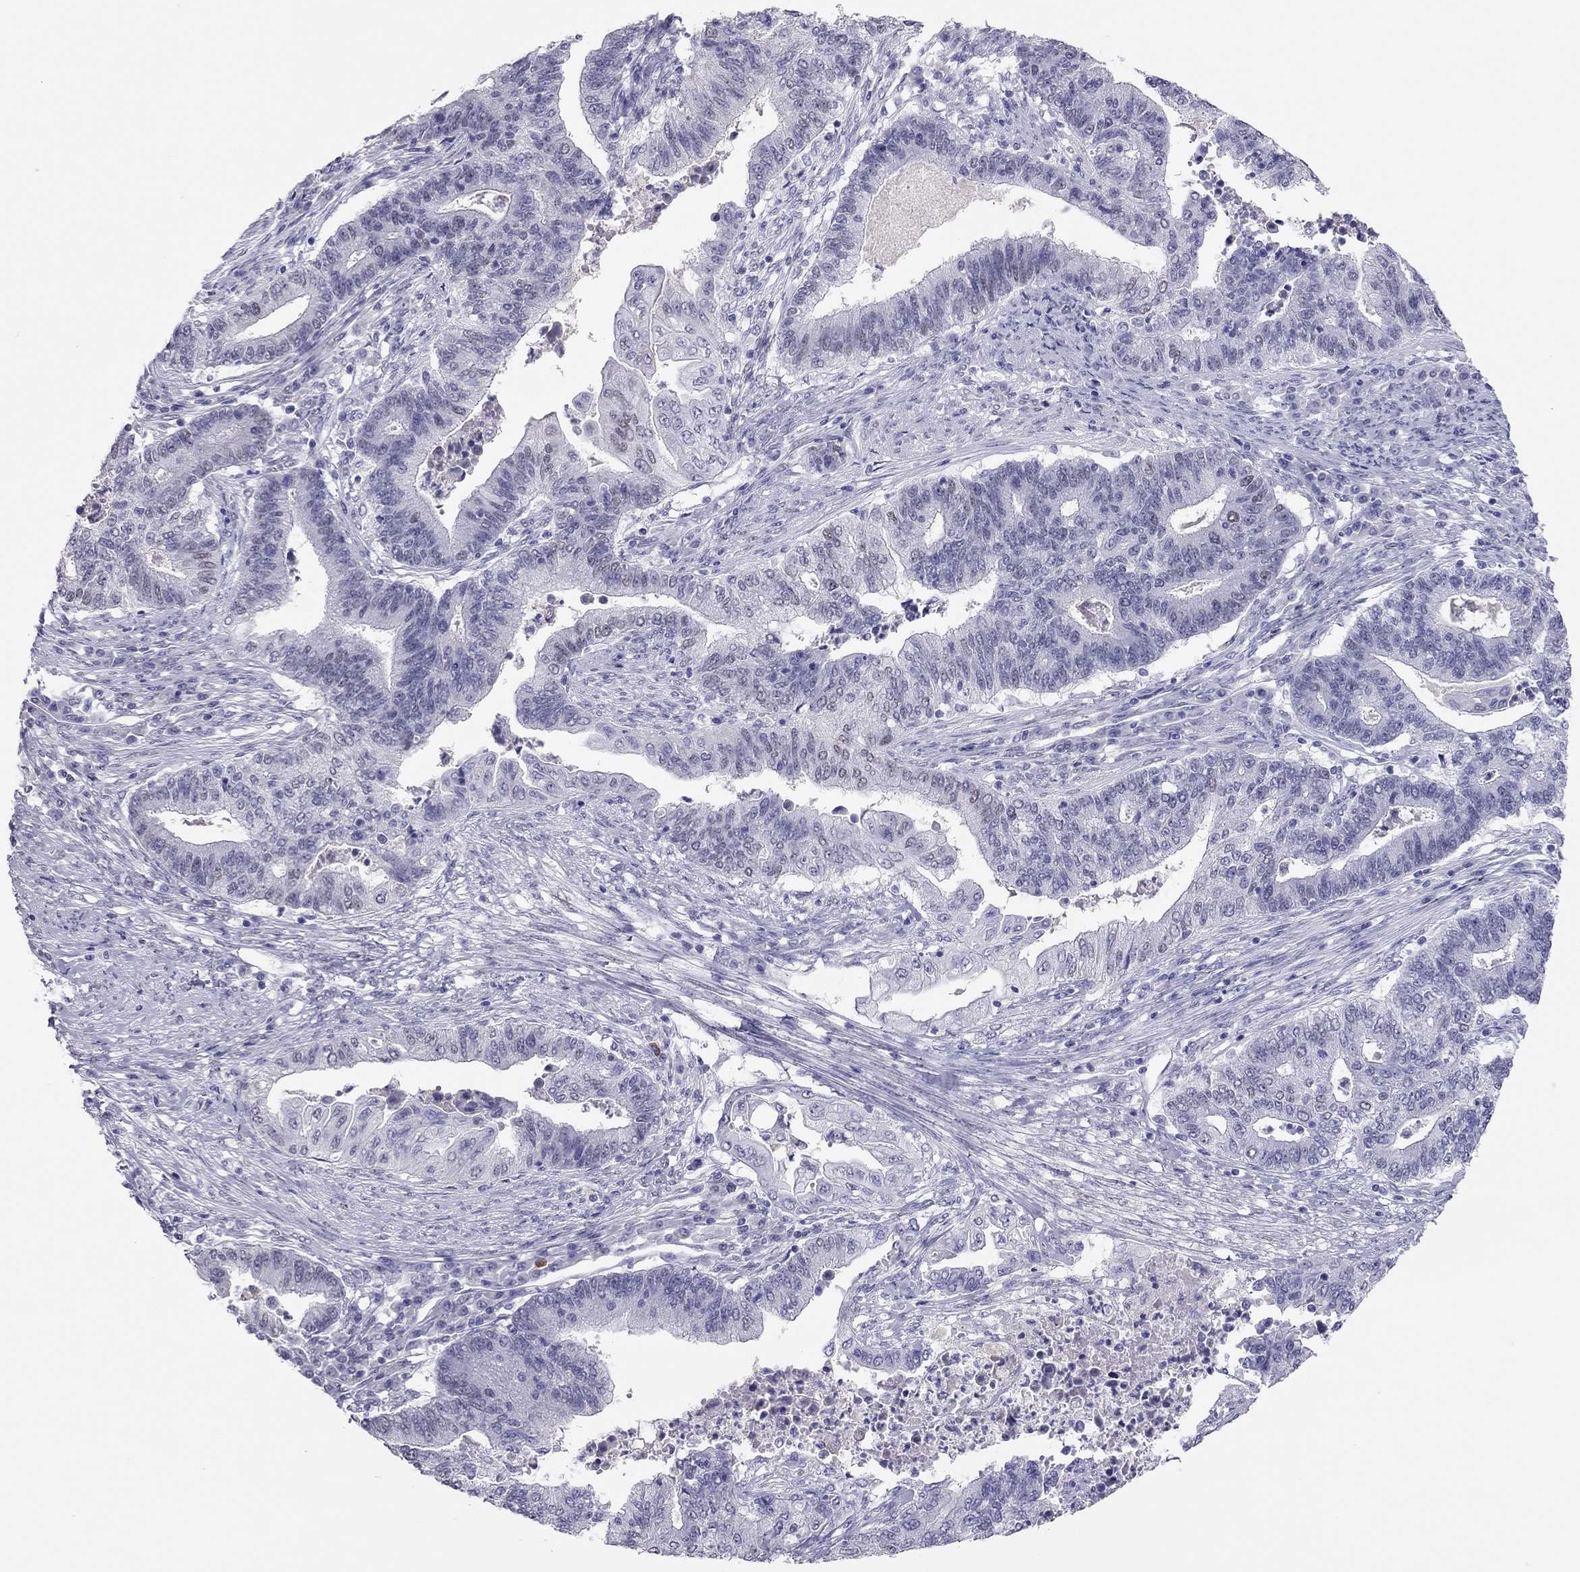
{"staining": {"intensity": "negative", "quantity": "none", "location": "none"}, "tissue": "endometrial cancer", "cell_type": "Tumor cells", "image_type": "cancer", "snomed": [{"axis": "morphology", "description": "Adenocarcinoma, NOS"}, {"axis": "topography", "description": "Uterus"}, {"axis": "topography", "description": "Endometrium"}], "caption": "Histopathology image shows no significant protein staining in tumor cells of endometrial cancer. The staining is performed using DAB (3,3'-diaminobenzidine) brown chromogen with nuclei counter-stained in using hematoxylin.", "gene": "PHOX2A", "patient": {"sex": "female", "age": 54}}